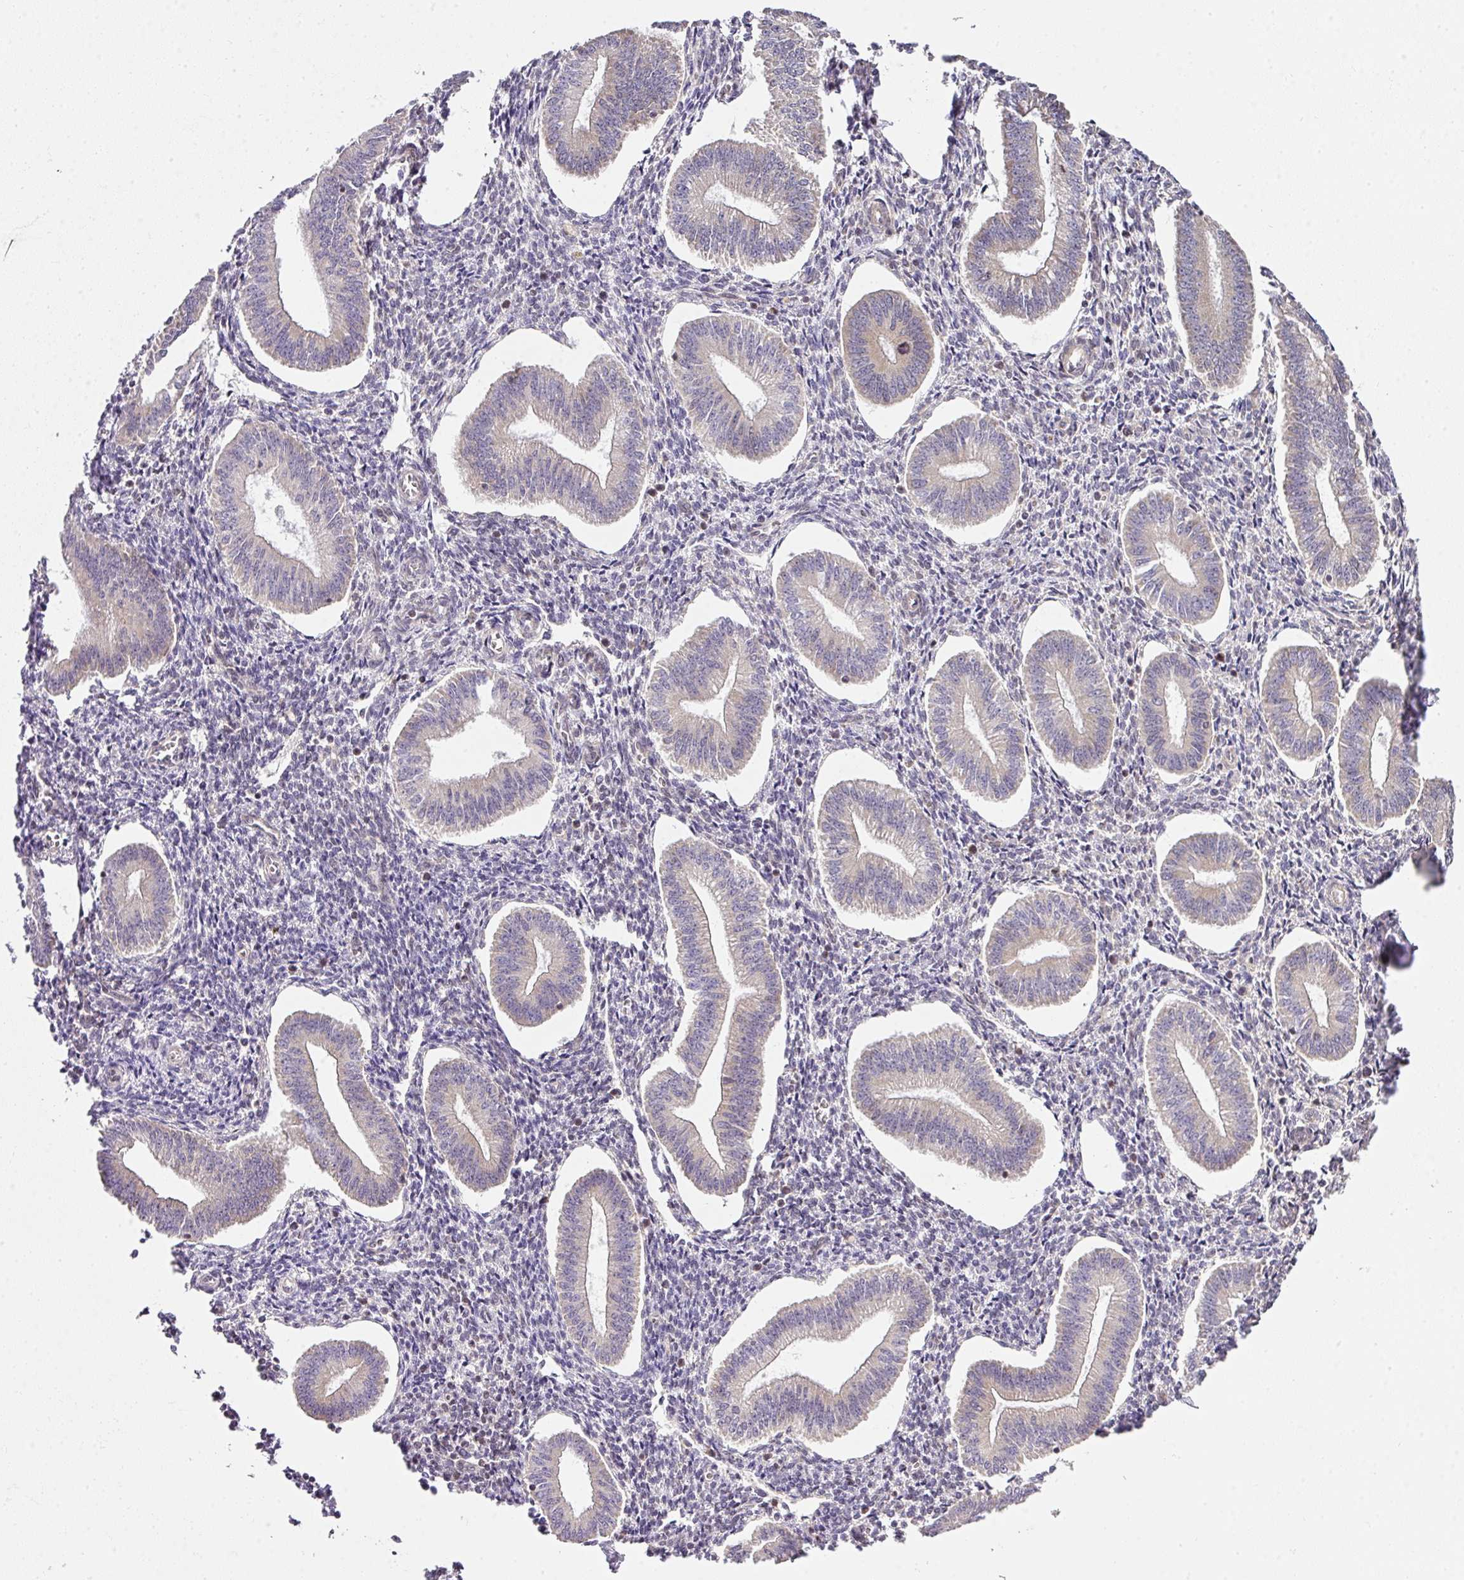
{"staining": {"intensity": "weak", "quantity": "<25%", "location": "nuclear"}, "tissue": "endometrium", "cell_type": "Cells in endometrial stroma", "image_type": "normal", "snomed": [{"axis": "morphology", "description": "Normal tissue, NOS"}, {"axis": "topography", "description": "Endometrium"}], "caption": "An IHC micrograph of benign endometrium is shown. There is no staining in cells in endometrial stroma of endometrium. (IHC, brightfield microscopy, high magnification).", "gene": "FAM32A", "patient": {"sex": "female", "age": 34}}